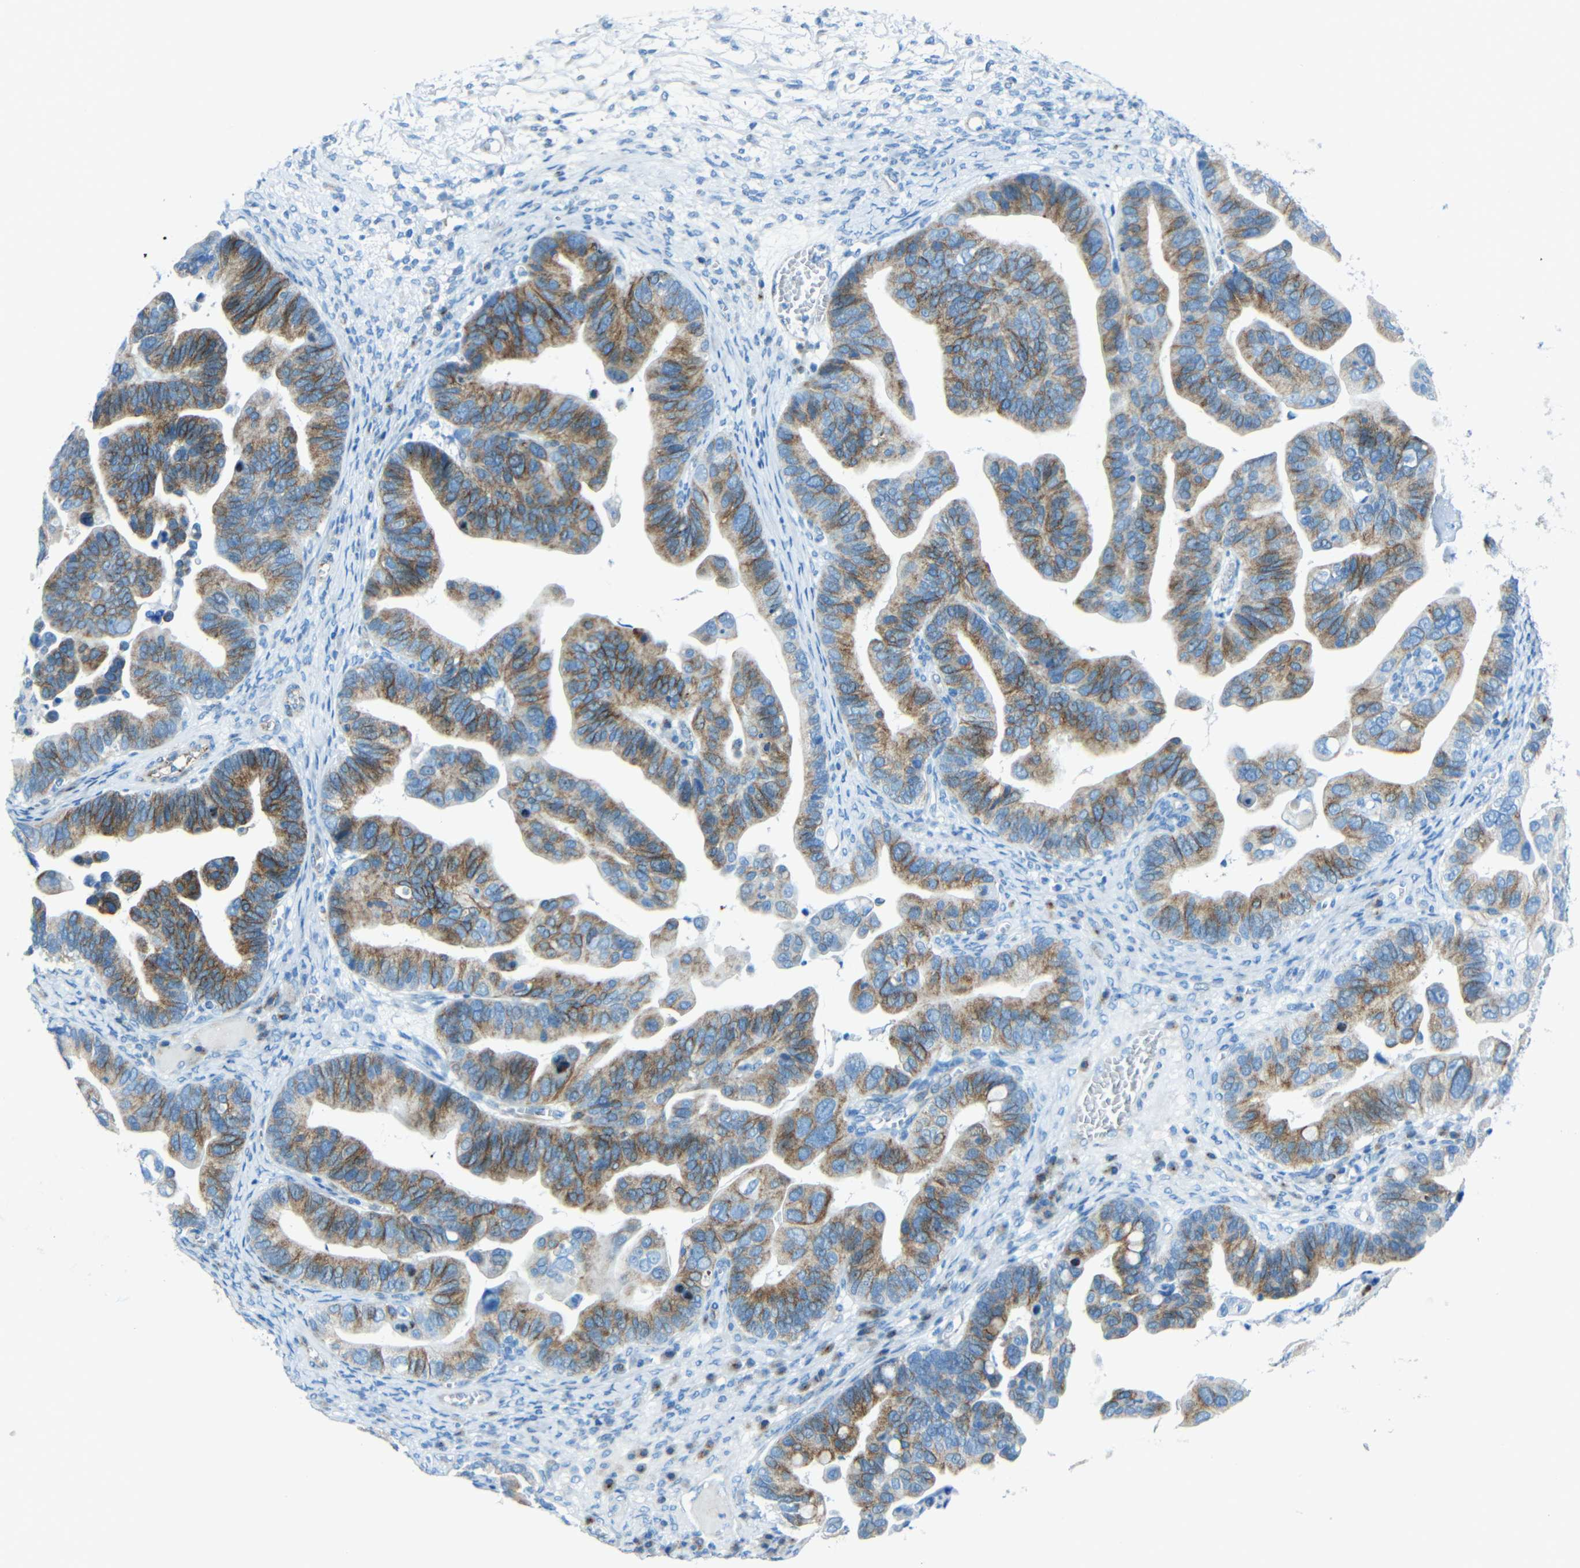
{"staining": {"intensity": "moderate", "quantity": ">75%", "location": "cytoplasmic/membranous"}, "tissue": "ovarian cancer", "cell_type": "Tumor cells", "image_type": "cancer", "snomed": [{"axis": "morphology", "description": "Cystadenocarcinoma, serous, NOS"}, {"axis": "topography", "description": "Ovary"}], "caption": "IHC (DAB) staining of ovarian cancer (serous cystadenocarcinoma) reveals moderate cytoplasmic/membranous protein positivity in approximately >75% of tumor cells. (Brightfield microscopy of DAB IHC at high magnification).", "gene": "TUBB4B", "patient": {"sex": "female", "age": 56}}